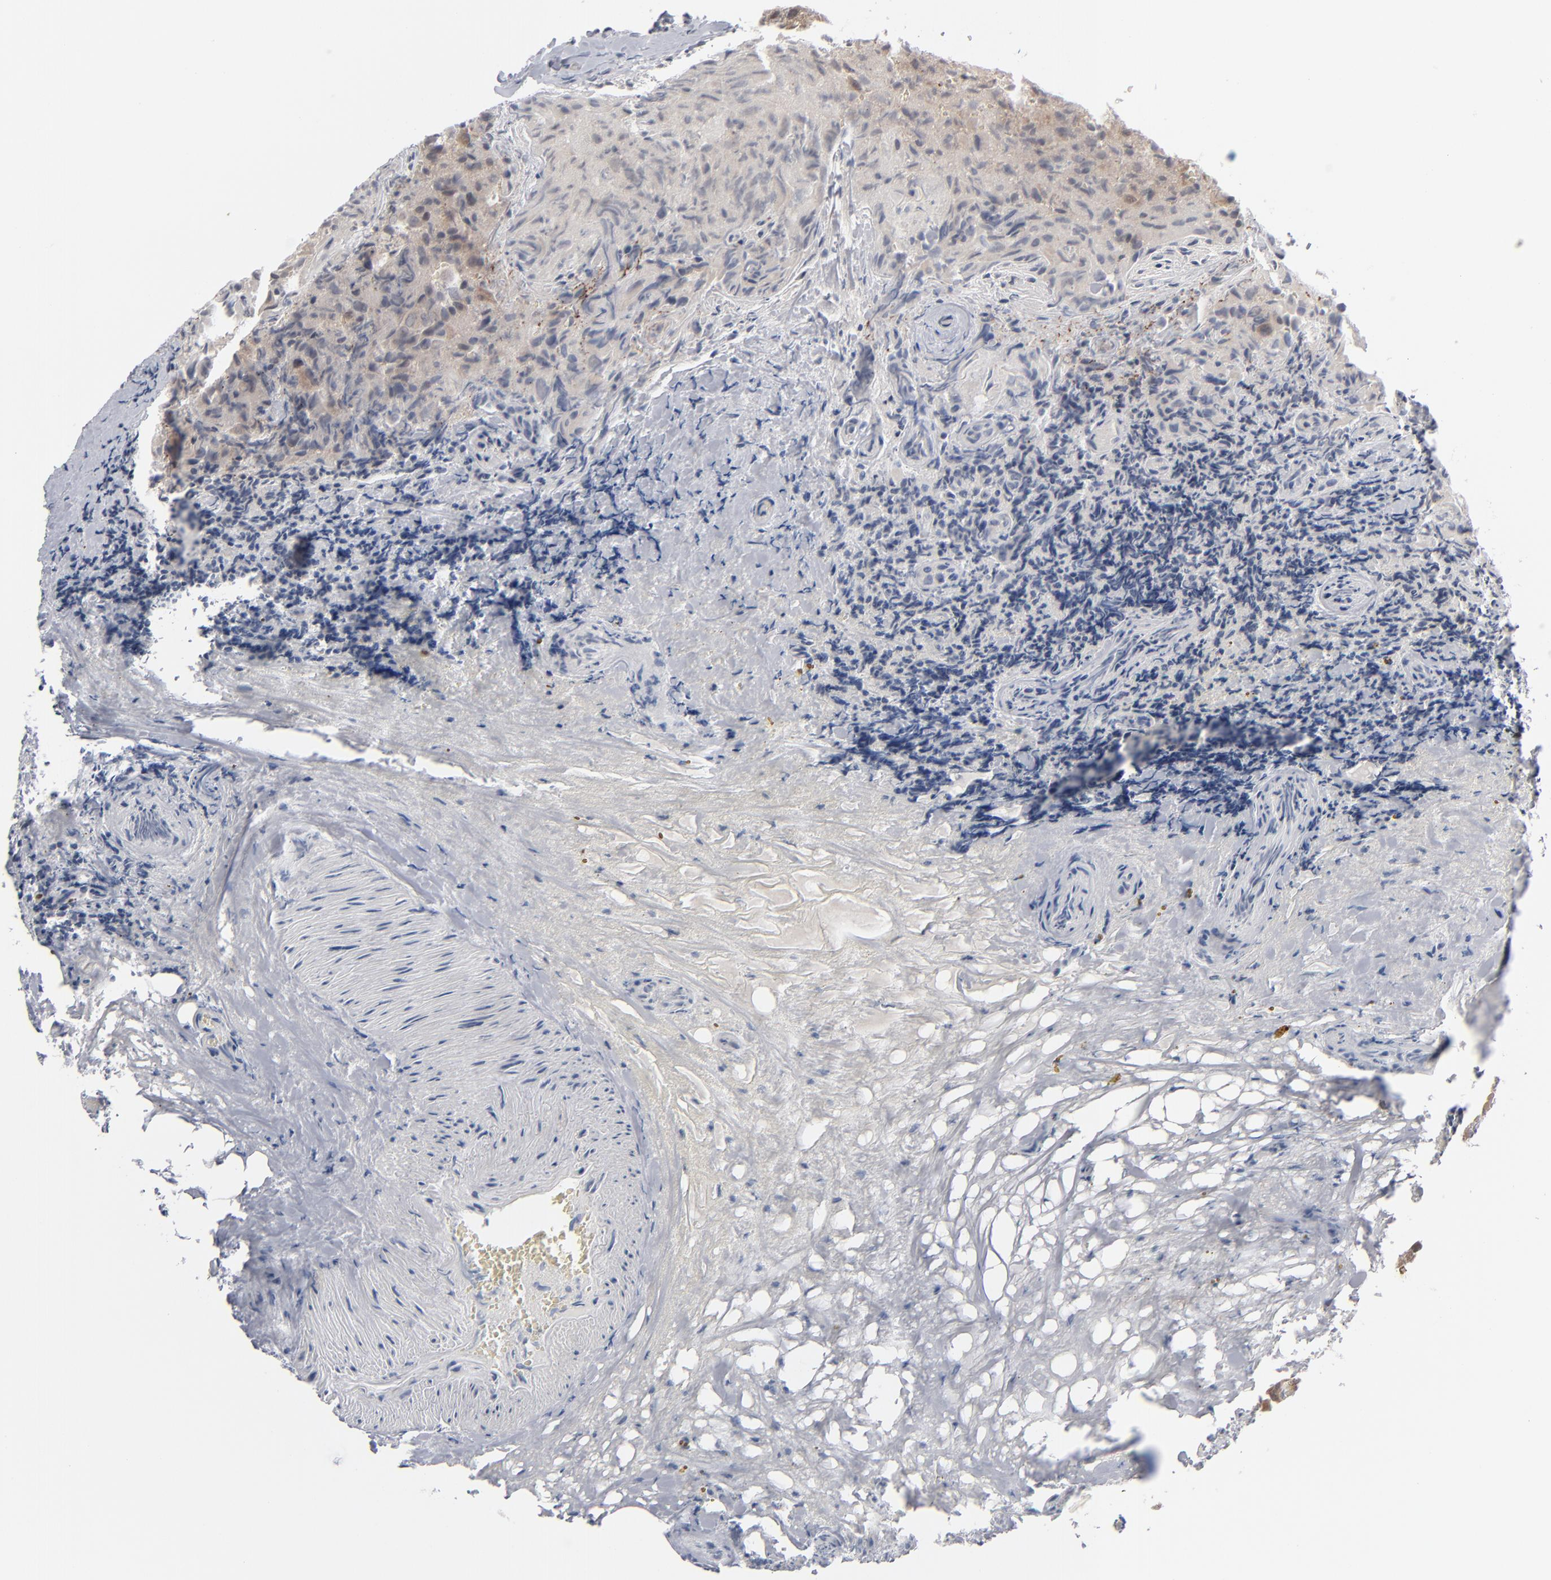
{"staining": {"intensity": "moderate", "quantity": ">75%", "location": "cytoplasmic/membranous,nuclear"}, "tissue": "thyroid cancer", "cell_type": "Tumor cells", "image_type": "cancer", "snomed": [{"axis": "morphology", "description": "Papillary adenocarcinoma, NOS"}, {"axis": "topography", "description": "Thyroid gland"}], "caption": "Thyroid papillary adenocarcinoma tissue shows moderate cytoplasmic/membranous and nuclear expression in about >75% of tumor cells", "gene": "POF1B", "patient": {"sex": "female", "age": 71}}